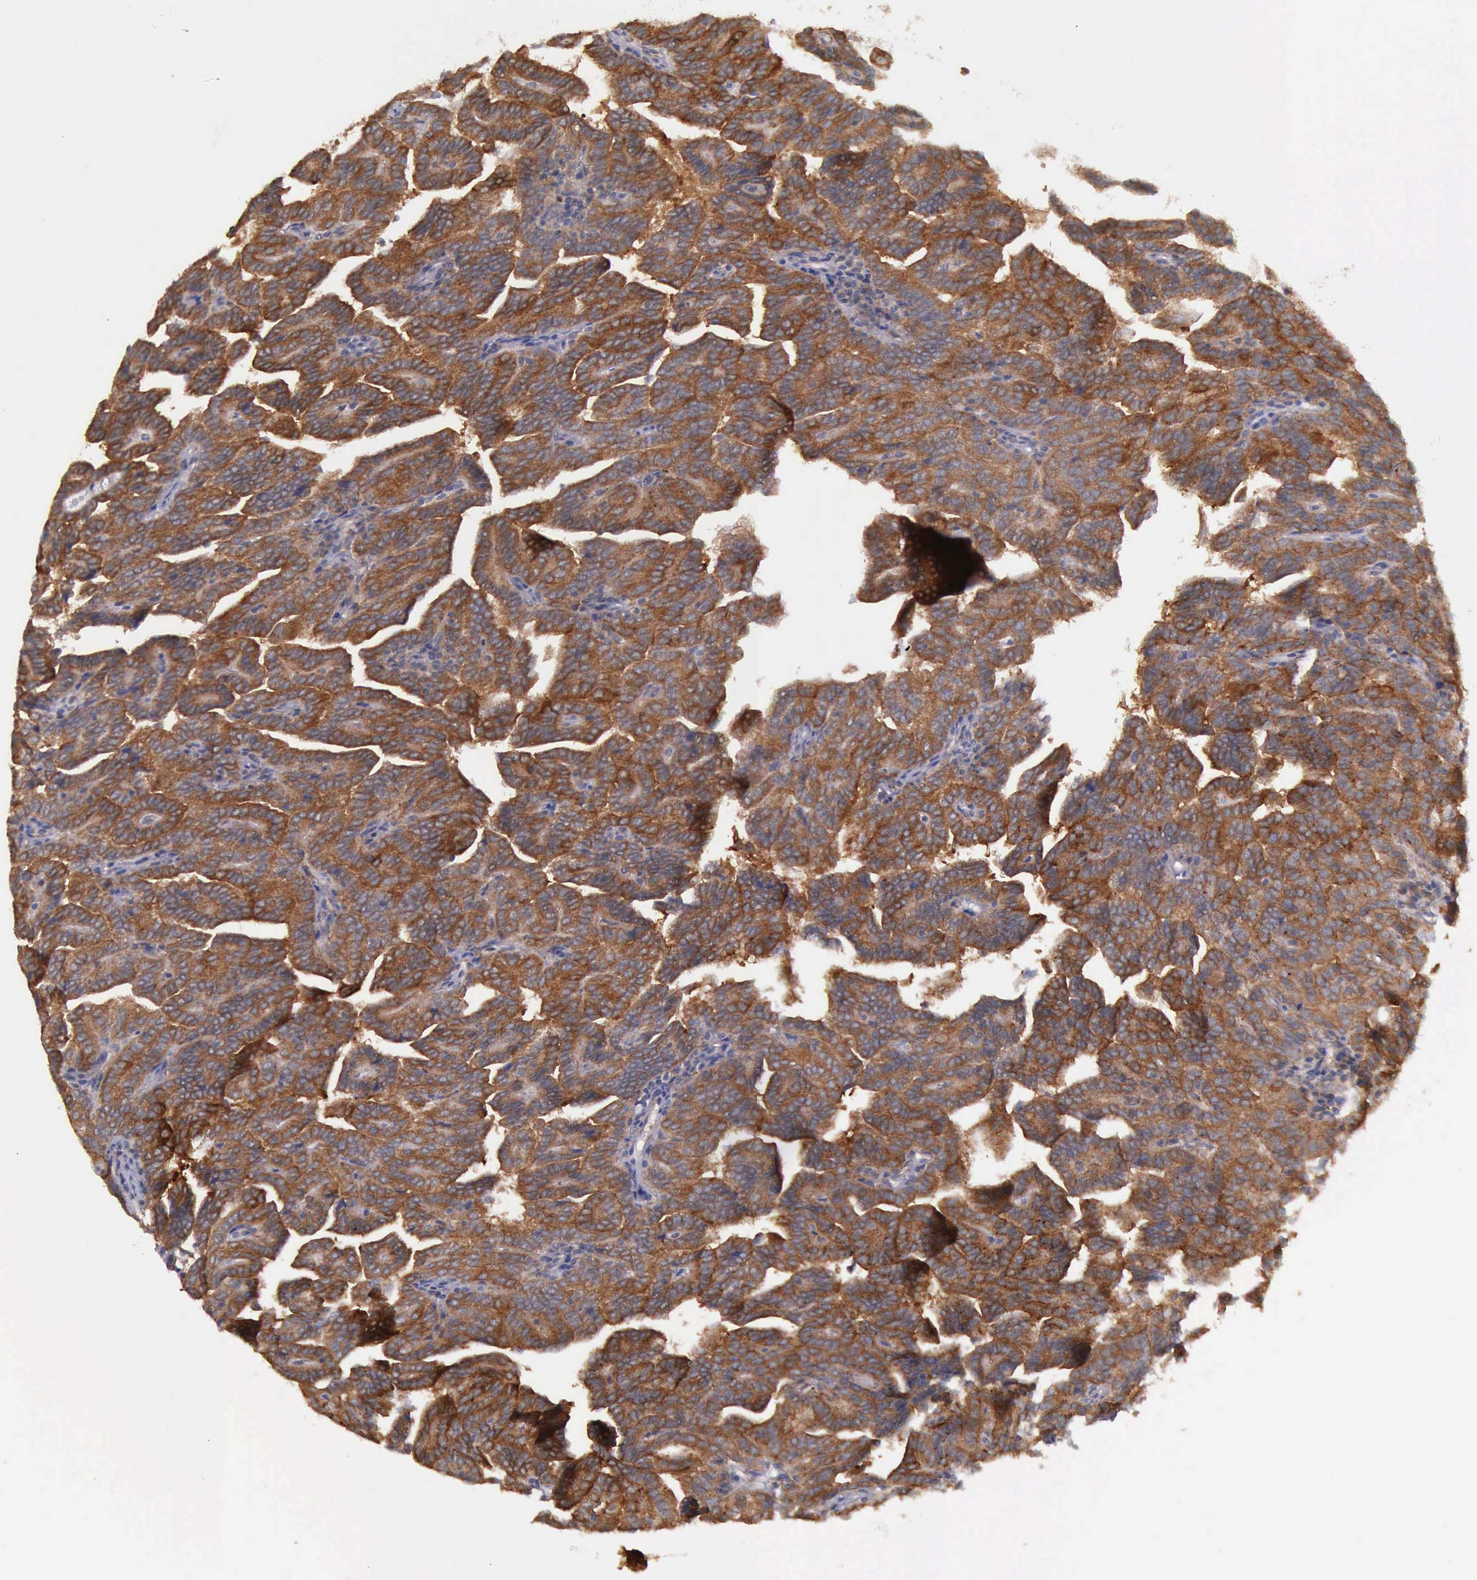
{"staining": {"intensity": "strong", "quantity": ">75%", "location": "cytoplasmic/membranous"}, "tissue": "renal cancer", "cell_type": "Tumor cells", "image_type": "cancer", "snomed": [{"axis": "morphology", "description": "Adenocarcinoma, NOS"}, {"axis": "topography", "description": "Kidney"}], "caption": "Protein positivity by immunohistochemistry reveals strong cytoplasmic/membranous staining in approximately >75% of tumor cells in adenocarcinoma (renal).", "gene": "PRICKLE3", "patient": {"sex": "male", "age": 61}}